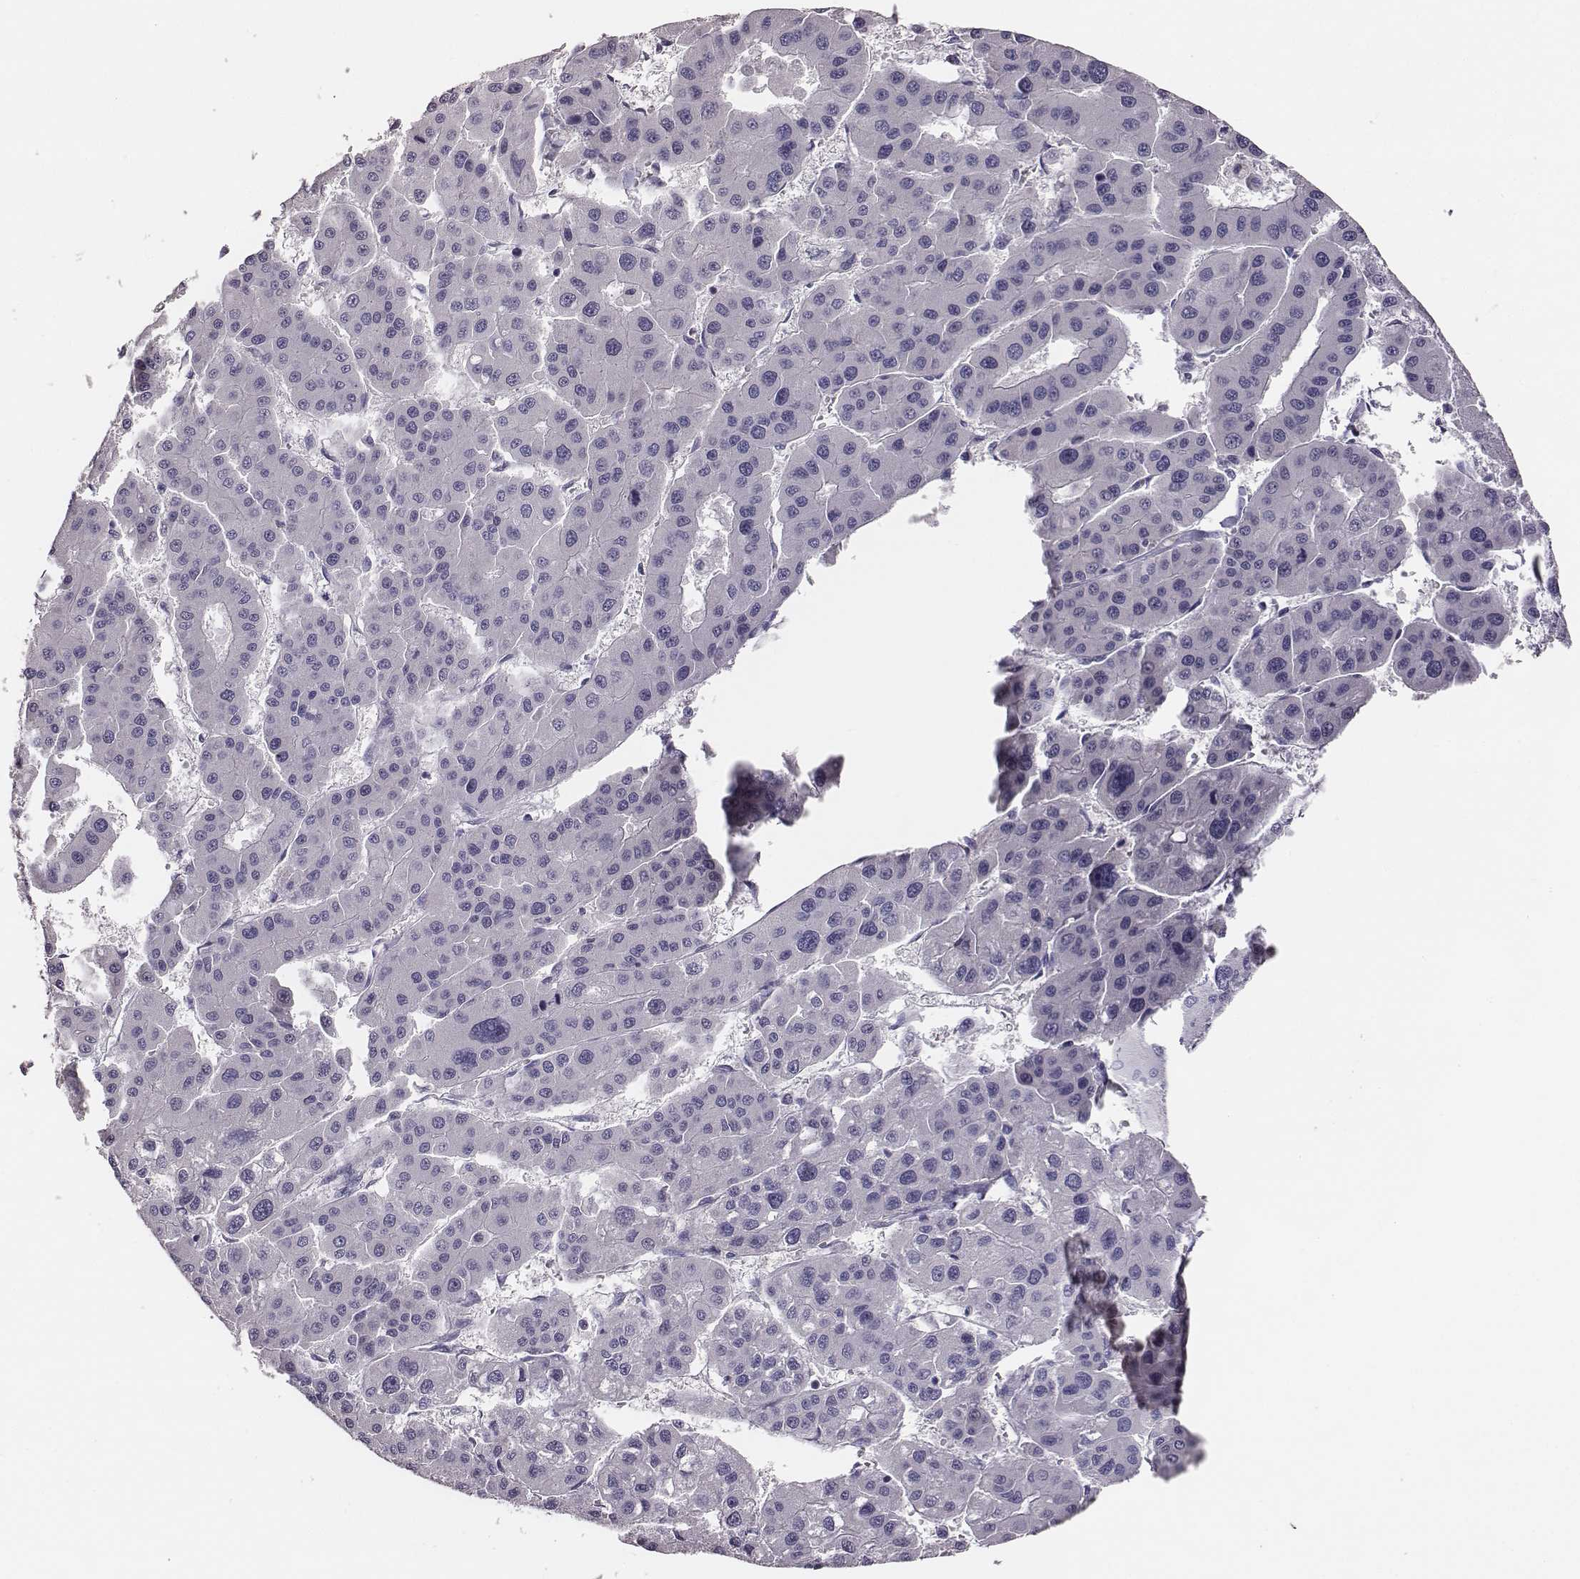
{"staining": {"intensity": "negative", "quantity": "none", "location": "none"}, "tissue": "liver cancer", "cell_type": "Tumor cells", "image_type": "cancer", "snomed": [{"axis": "morphology", "description": "Carcinoma, Hepatocellular, NOS"}, {"axis": "topography", "description": "Liver"}], "caption": "Tumor cells are negative for protein expression in human liver hepatocellular carcinoma. (DAB IHC, high magnification).", "gene": "GUCA1A", "patient": {"sex": "male", "age": 73}}